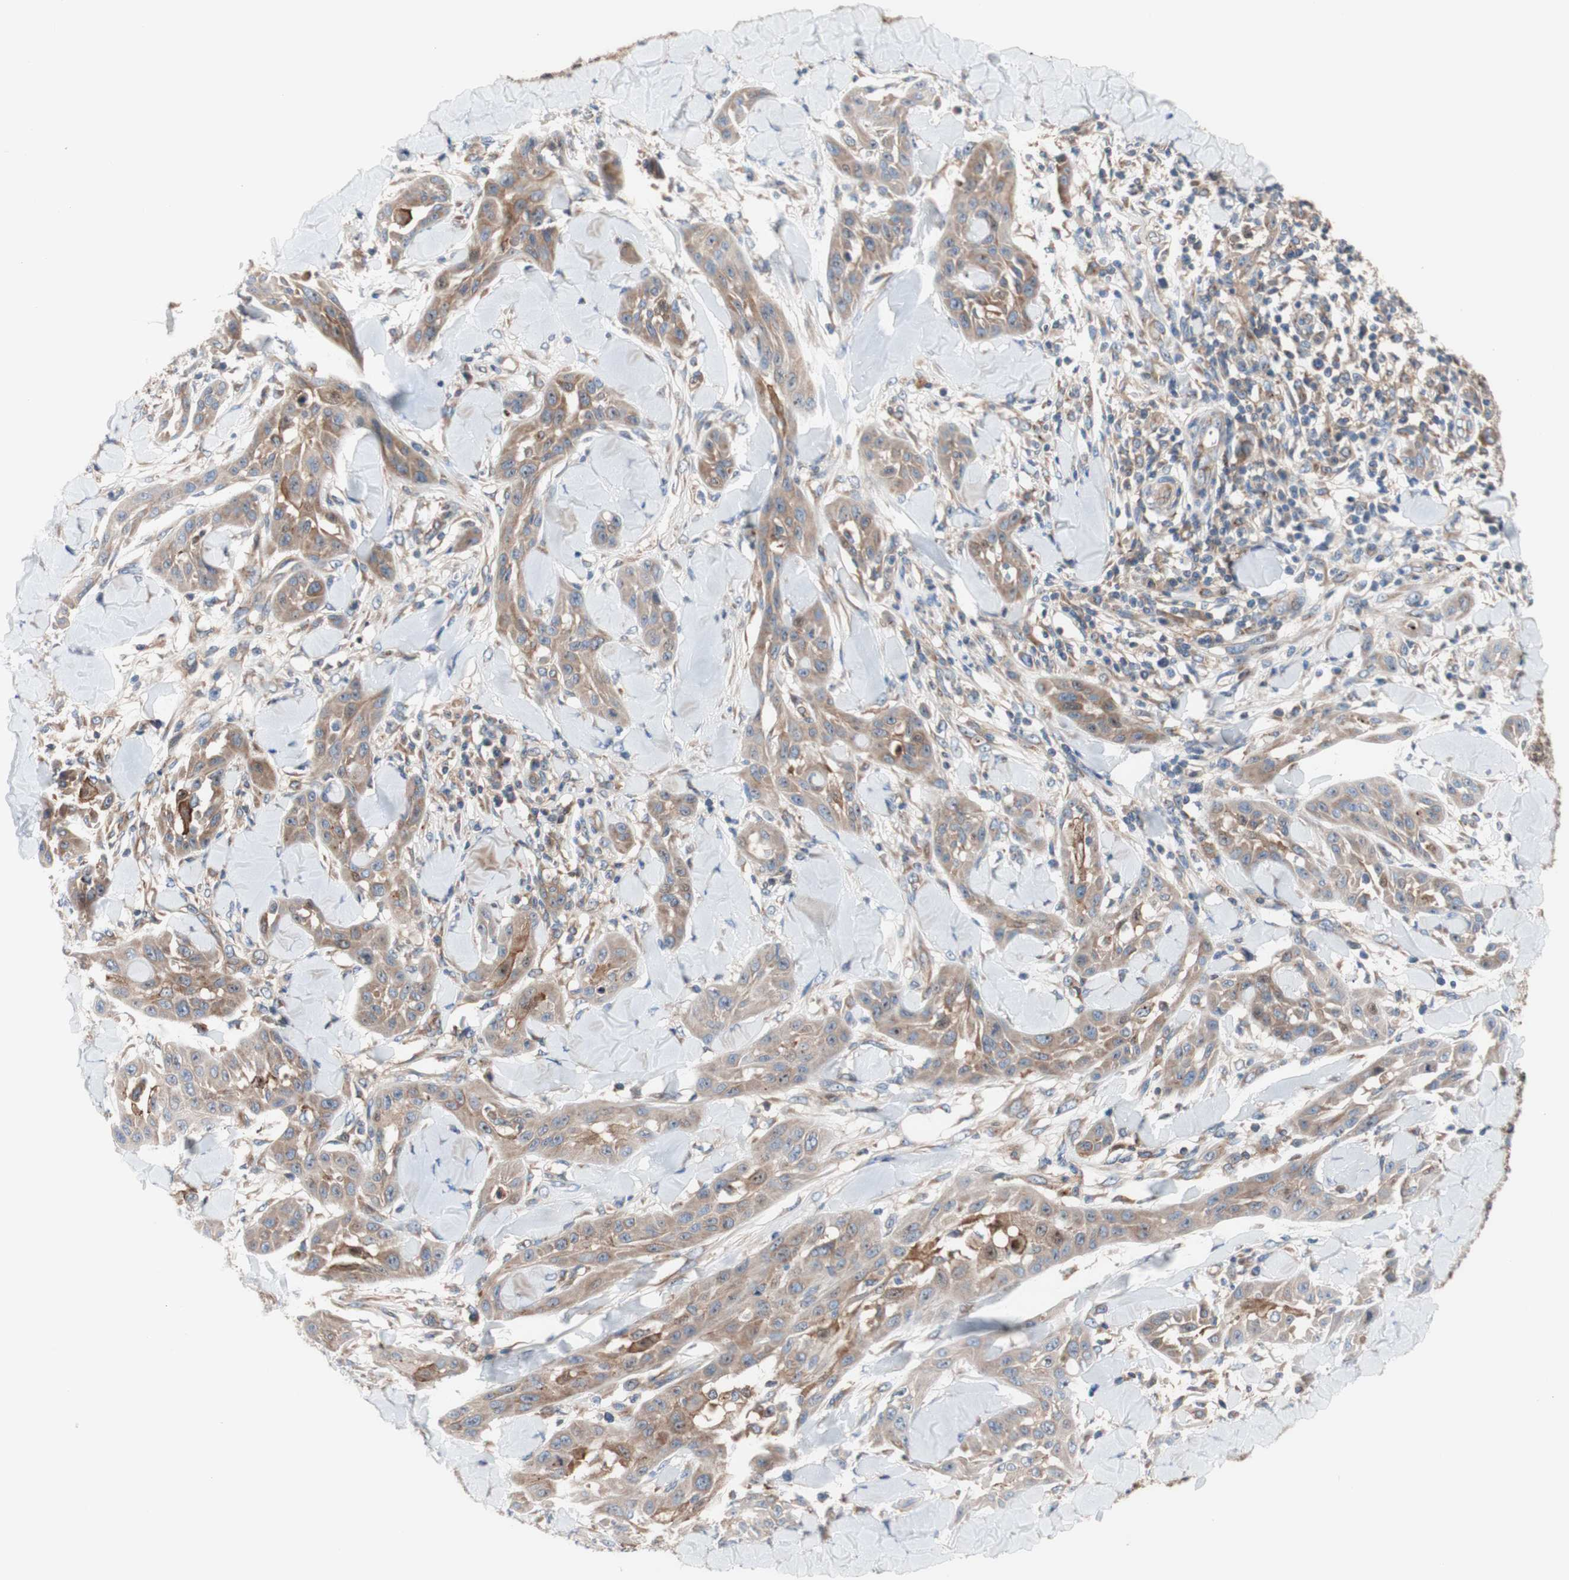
{"staining": {"intensity": "weak", "quantity": ">75%", "location": "cytoplasmic/membranous"}, "tissue": "skin cancer", "cell_type": "Tumor cells", "image_type": "cancer", "snomed": [{"axis": "morphology", "description": "Squamous cell carcinoma, NOS"}, {"axis": "topography", "description": "Skin"}], "caption": "Human skin cancer stained for a protein (brown) shows weak cytoplasmic/membranous positive expression in approximately >75% of tumor cells.", "gene": "USP9X", "patient": {"sex": "male", "age": 24}}